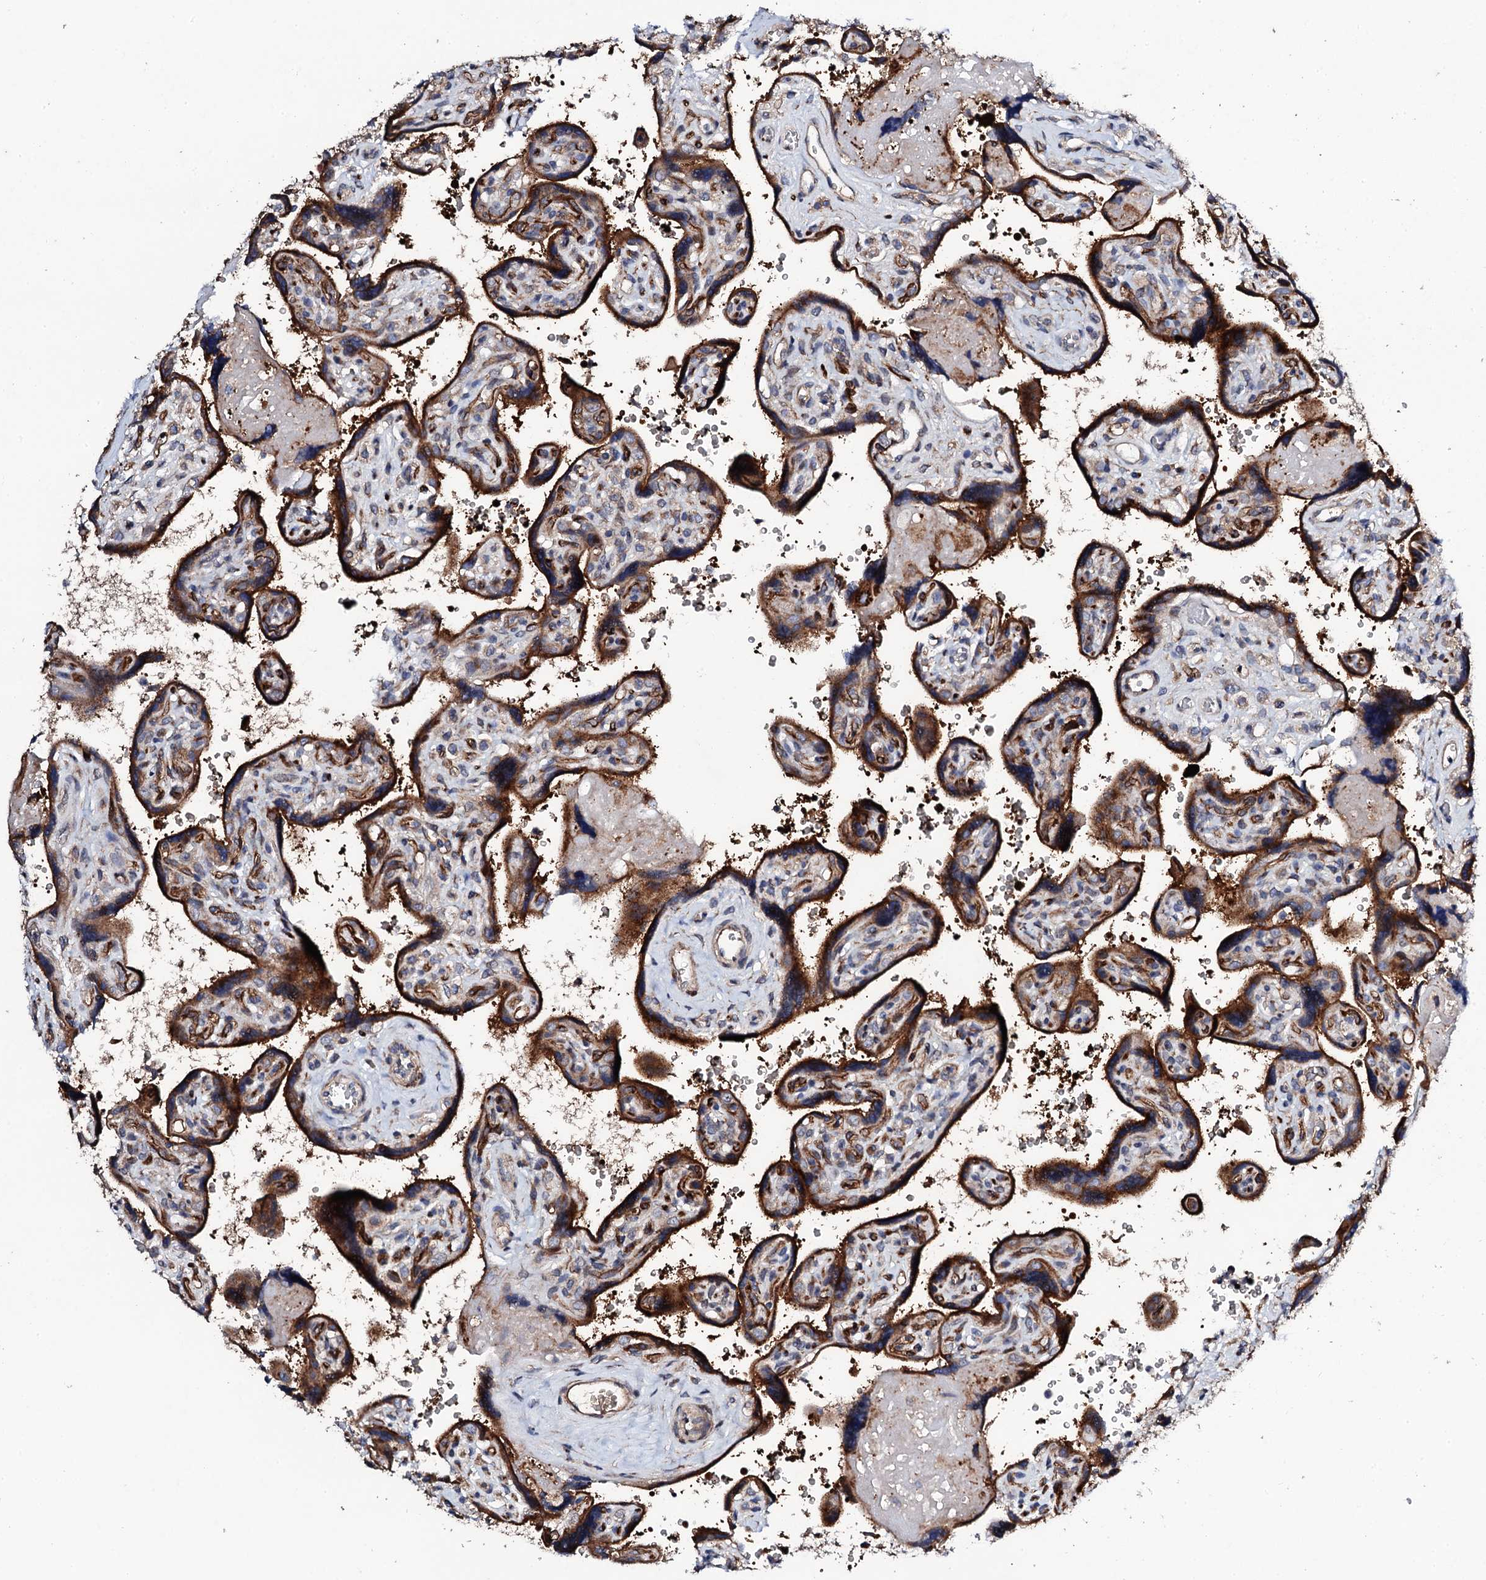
{"staining": {"intensity": "strong", "quantity": ">75%", "location": "cytoplasmic/membranous"}, "tissue": "placenta", "cell_type": "Trophoblastic cells", "image_type": "normal", "snomed": [{"axis": "morphology", "description": "Normal tissue, NOS"}, {"axis": "topography", "description": "Placenta"}], "caption": "Human placenta stained with a protein marker reveals strong staining in trophoblastic cells.", "gene": "DBX1", "patient": {"sex": "female", "age": 39}}